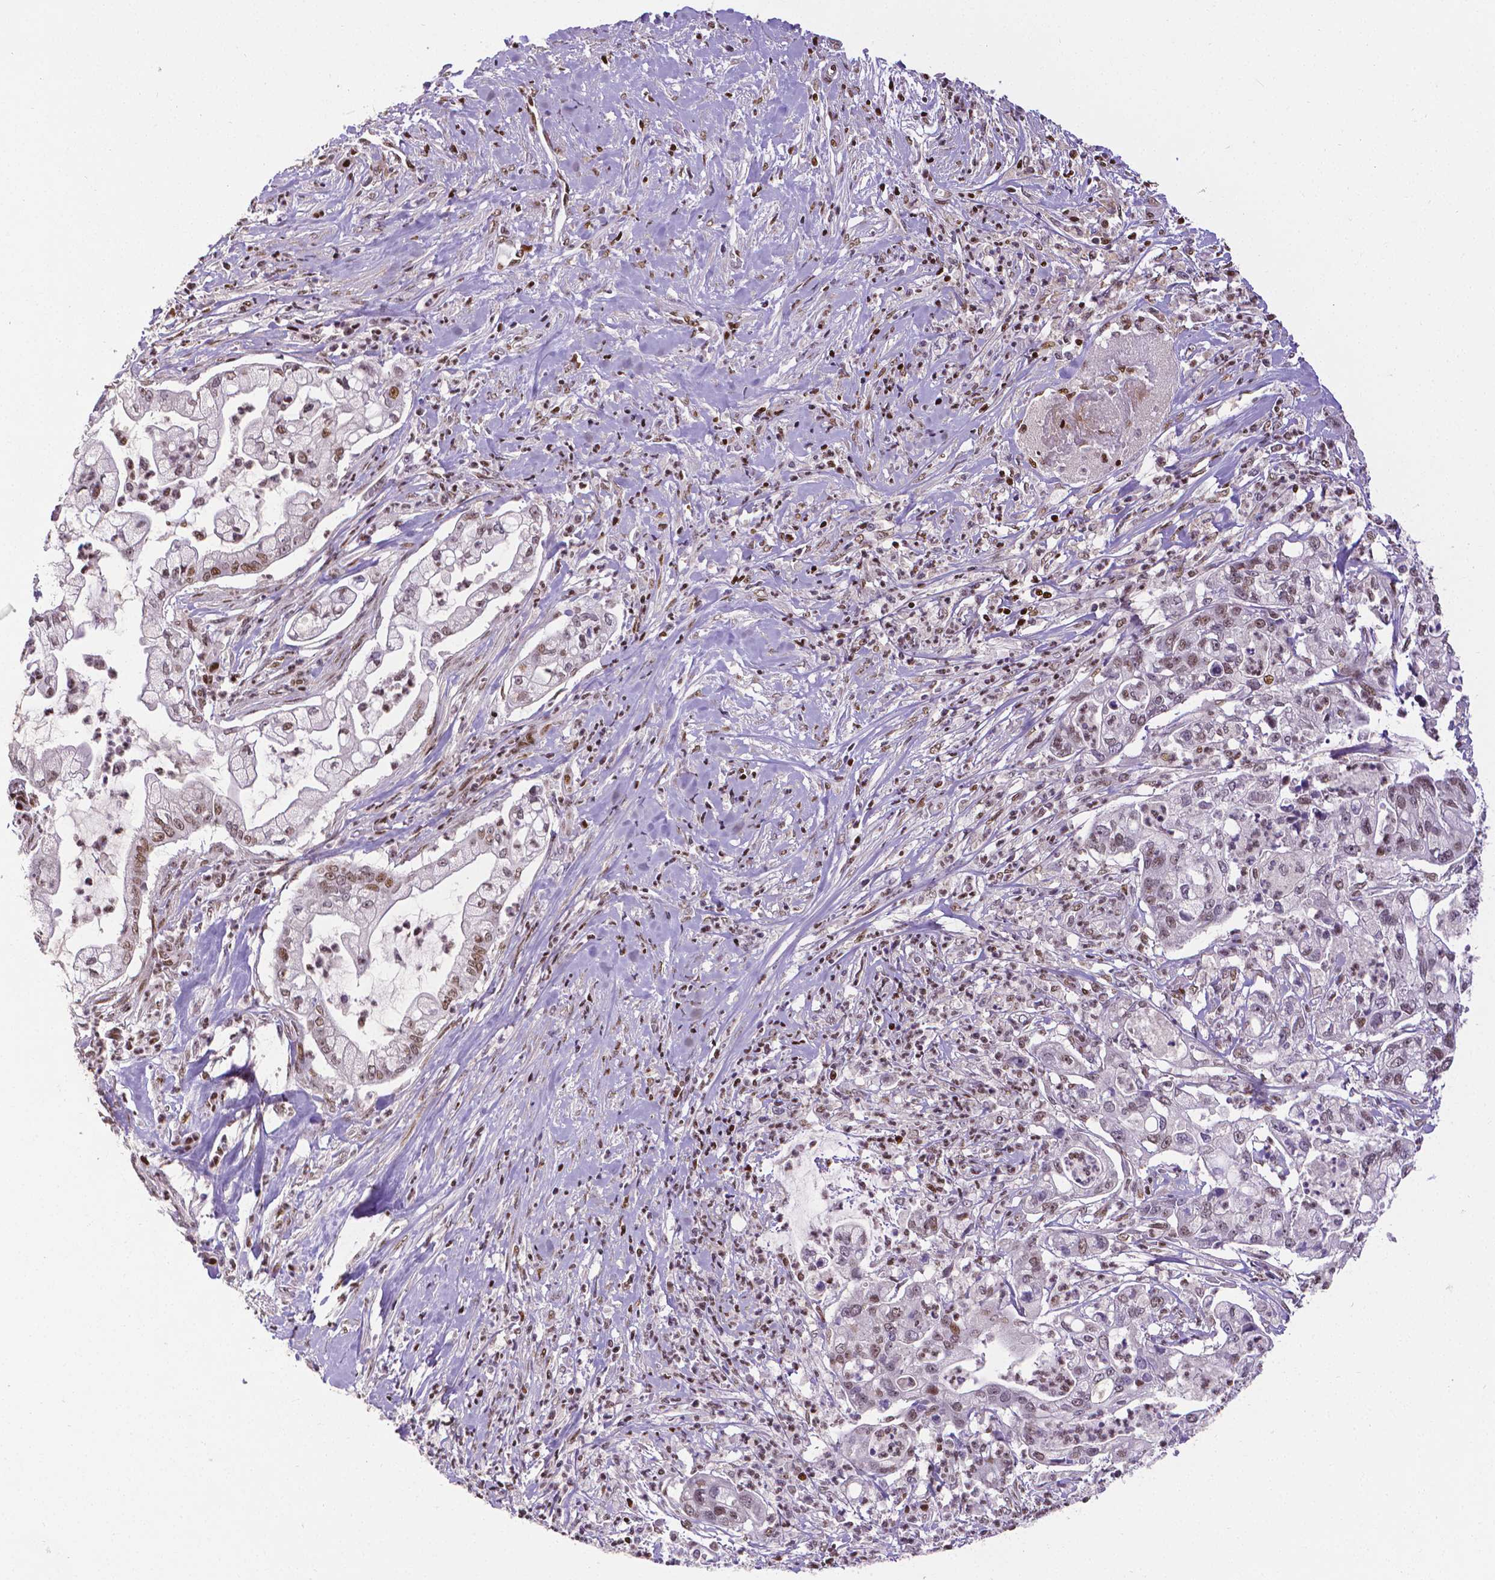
{"staining": {"intensity": "weak", "quantity": ">75%", "location": "nuclear"}, "tissue": "pancreatic cancer", "cell_type": "Tumor cells", "image_type": "cancer", "snomed": [{"axis": "morphology", "description": "Adenocarcinoma, NOS"}, {"axis": "topography", "description": "Pancreas"}], "caption": "Protein expression analysis of pancreatic adenocarcinoma exhibits weak nuclear positivity in about >75% of tumor cells. (DAB = brown stain, brightfield microscopy at high magnification).", "gene": "CTCF", "patient": {"sex": "female", "age": 69}}